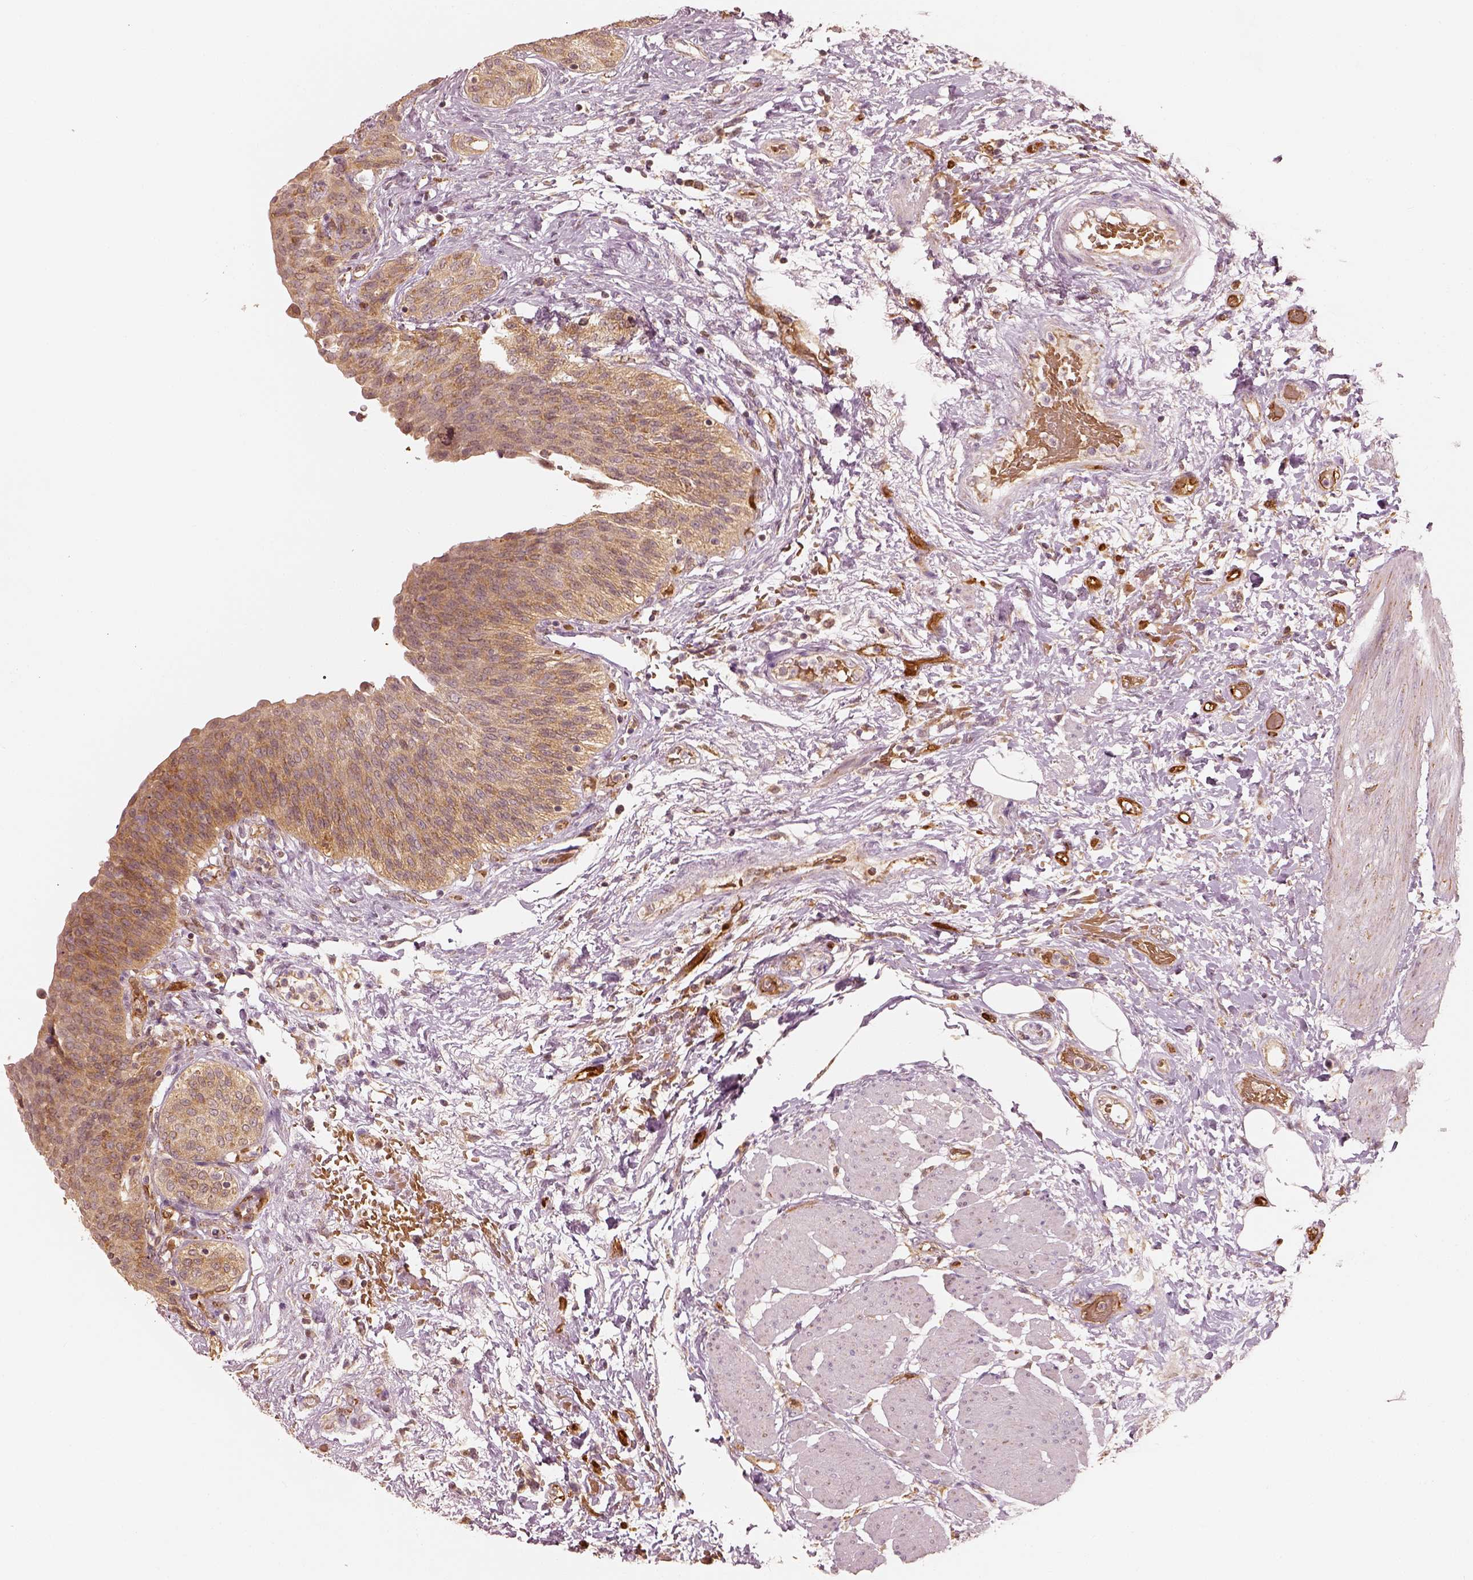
{"staining": {"intensity": "moderate", "quantity": ">75%", "location": "cytoplasmic/membranous"}, "tissue": "urinary bladder", "cell_type": "Urothelial cells", "image_type": "normal", "snomed": [{"axis": "morphology", "description": "Normal tissue, NOS"}, {"axis": "morphology", "description": "Metaplasia, NOS"}, {"axis": "topography", "description": "Urinary bladder"}], "caption": "This is a micrograph of IHC staining of benign urinary bladder, which shows moderate staining in the cytoplasmic/membranous of urothelial cells.", "gene": "FSCN1", "patient": {"sex": "male", "age": 68}}